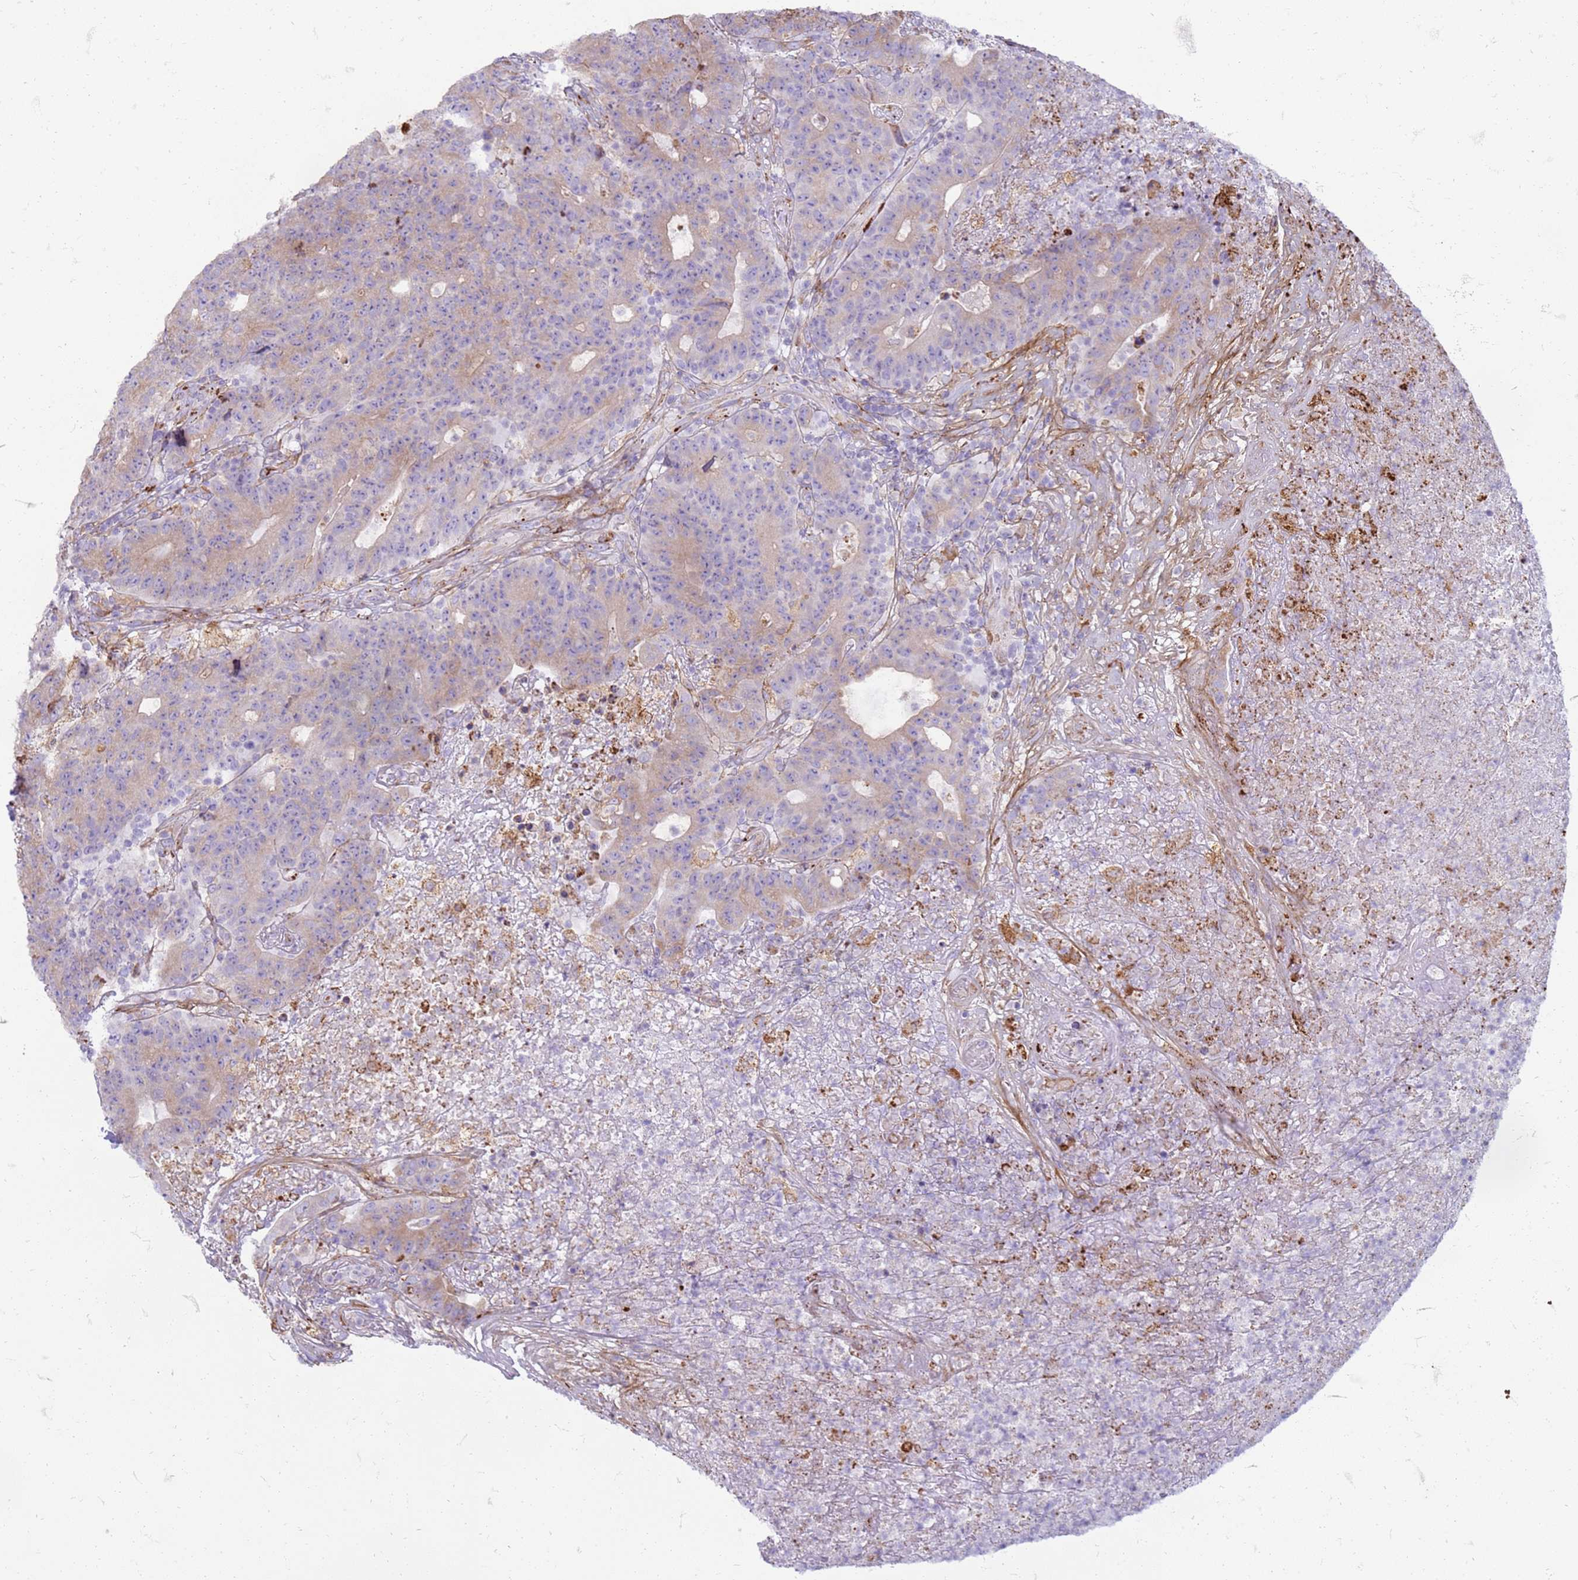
{"staining": {"intensity": "weak", "quantity": "25%-75%", "location": "cytoplasmic/membranous"}, "tissue": "colorectal cancer", "cell_type": "Tumor cells", "image_type": "cancer", "snomed": [{"axis": "morphology", "description": "Adenocarcinoma, NOS"}, {"axis": "topography", "description": "Colon"}], "caption": "Colorectal adenocarcinoma tissue reveals weak cytoplasmic/membranous staining in about 25%-75% of tumor cells", "gene": "PDK3", "patient": {"sex": "female", "age": 75}}